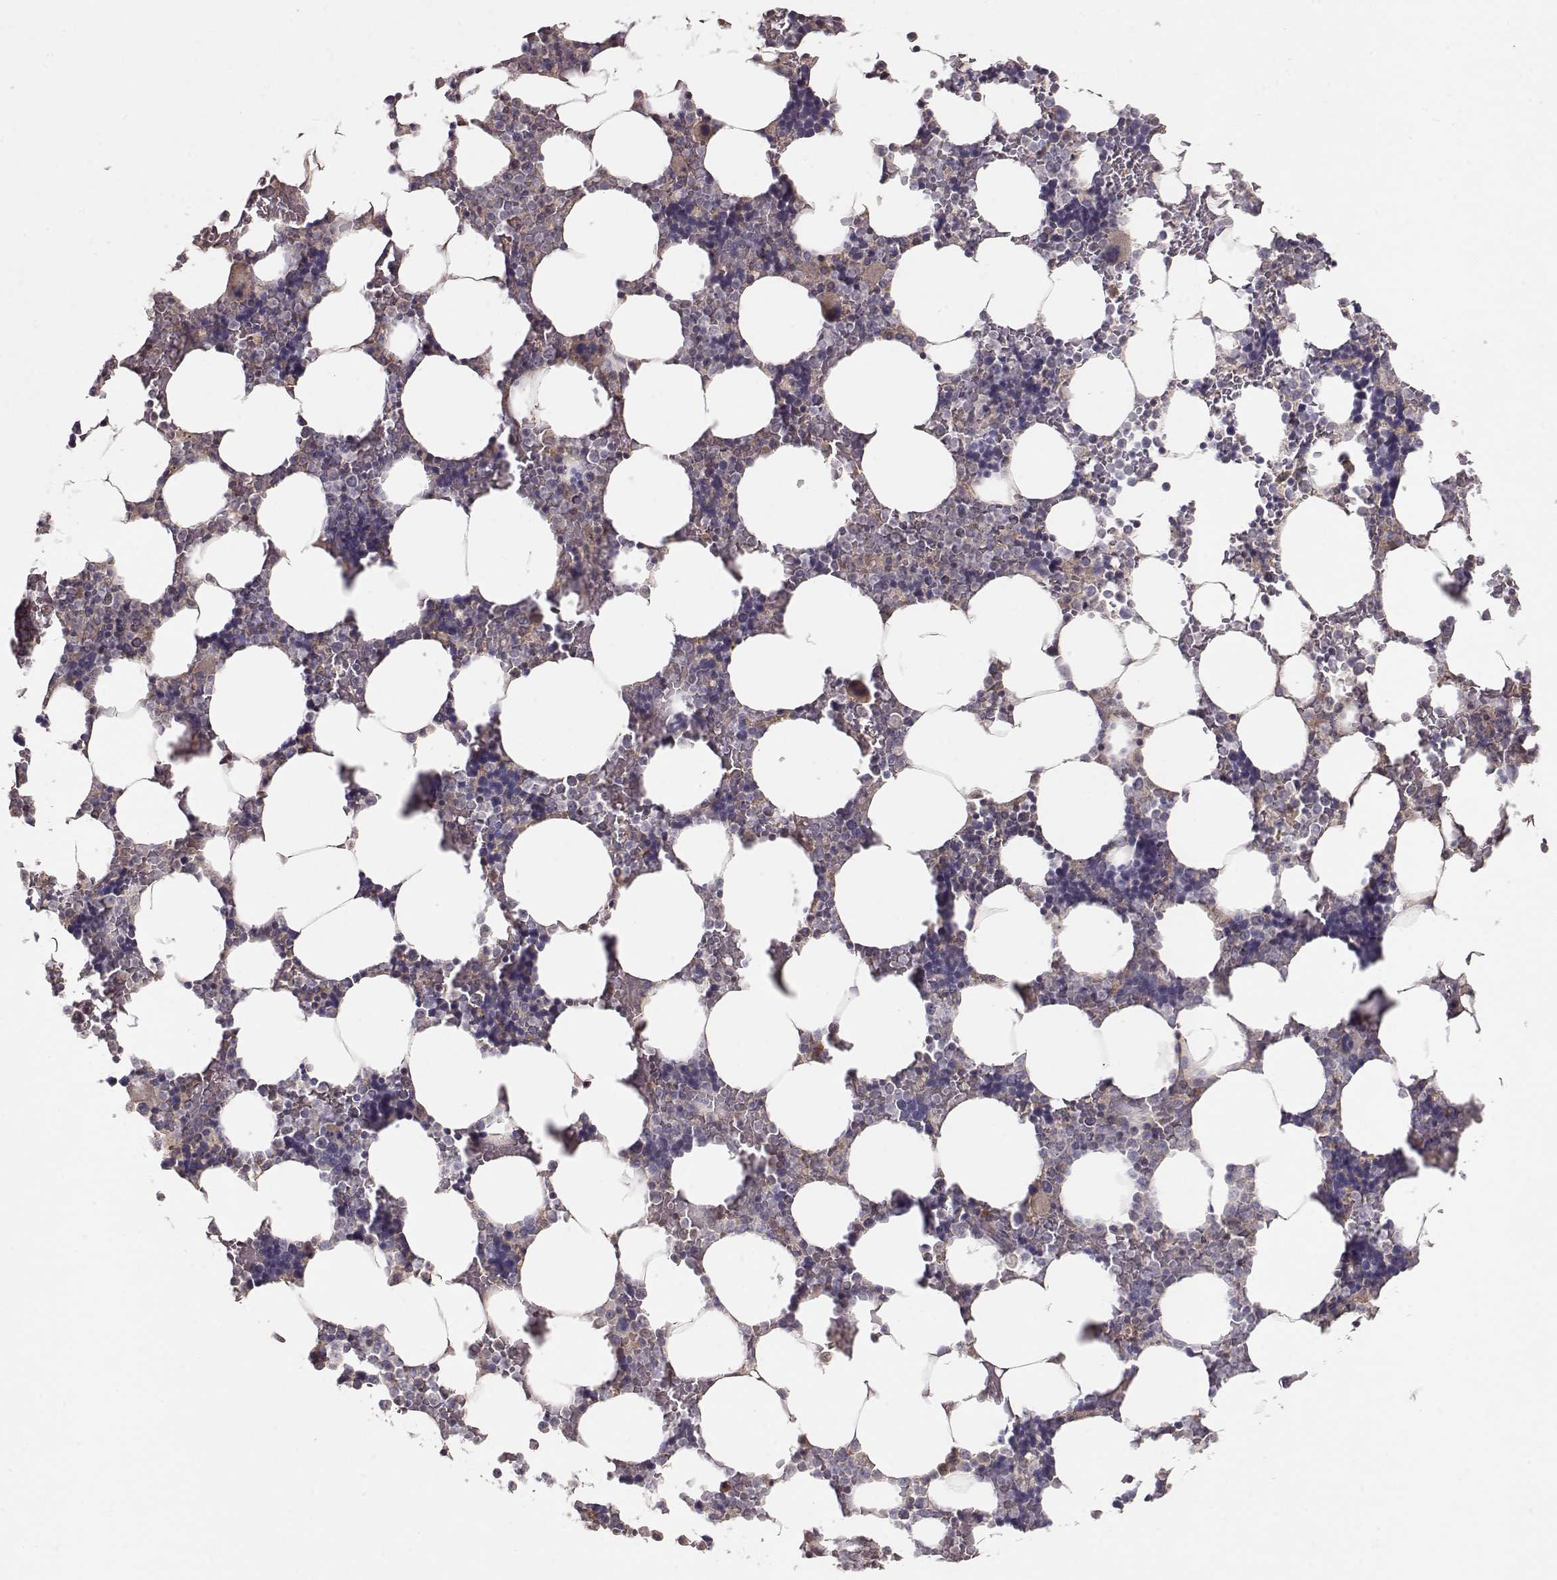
{"staining": {"intensity": "weak", "quantity": "<25%", "location": "cytoplasmic/membranous"}, "tissue": "bone marrow", "cell_type": "Hematopoietic cells", "image_type": "normal", "snomed": [{"axis": "morphology", "description": "Normal tissue, NOS"}, {"axis": "topography", "description": "Bone marrow"}], "caption": "The photomicrograph displays no staining of hematopoietic cells in benign bone marrow. (DAB (3,3'-diaminobenzidine) IHC visualized using brightfield microscopy, high magnification).", "gene": "PMCH", "patient": {"sex": "male", "age": 51}}